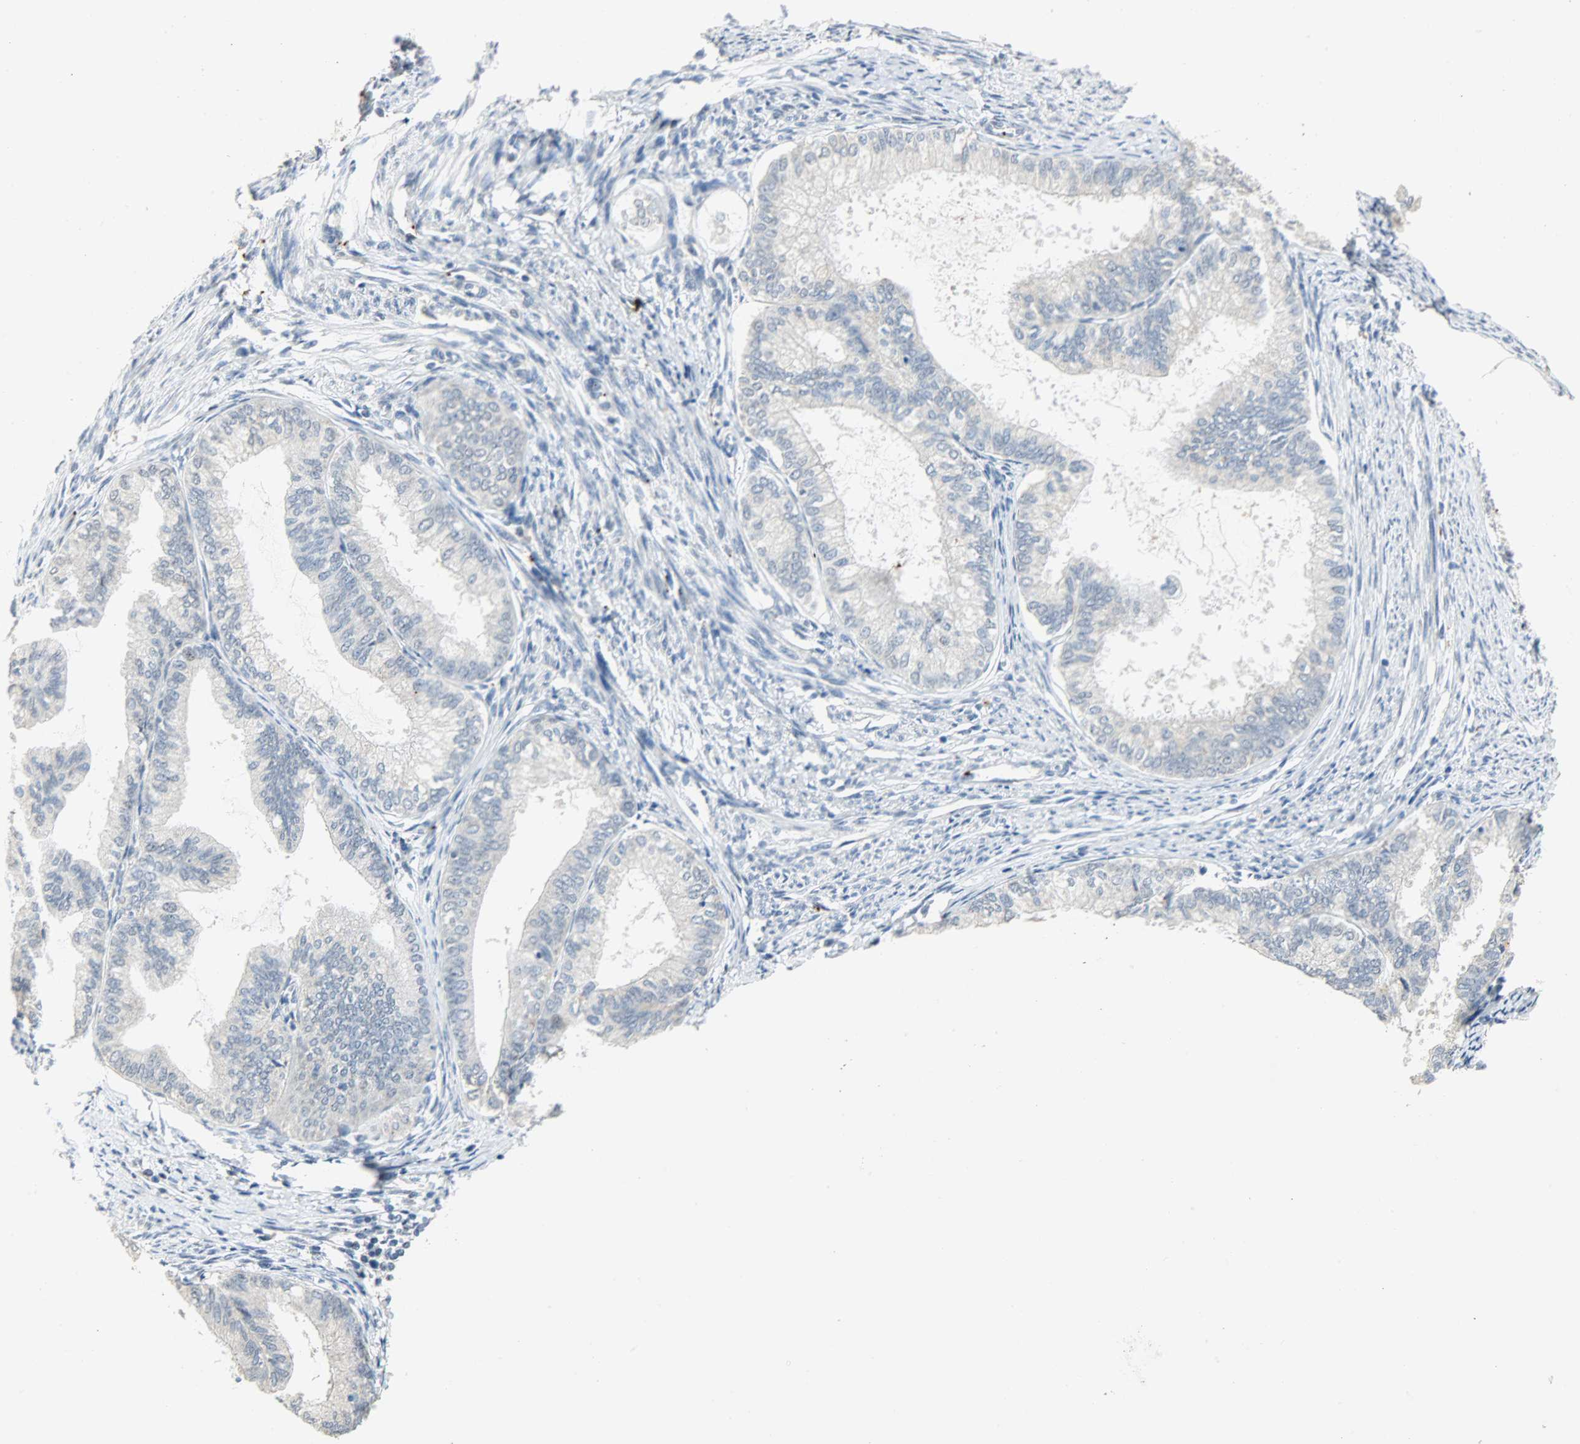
{"staining": {"intensity": "negative", "quantity": "none", "location": "none"}, "tissue": "endometrial cancer", "cell_type": "Tumor cells", "image_type": "cancer", "snomed": [{"axis": "morphology", "description": "Adenocarcinoma, NOS"}, {"axis": "topography", "description": "Endometrium"}], "caption": "Immunohistochemical staining of endometrial cancer reveals no significant staining in tumor cells.", "gene": "GIT2", "patient": {"sex": "female", "age": 86}}